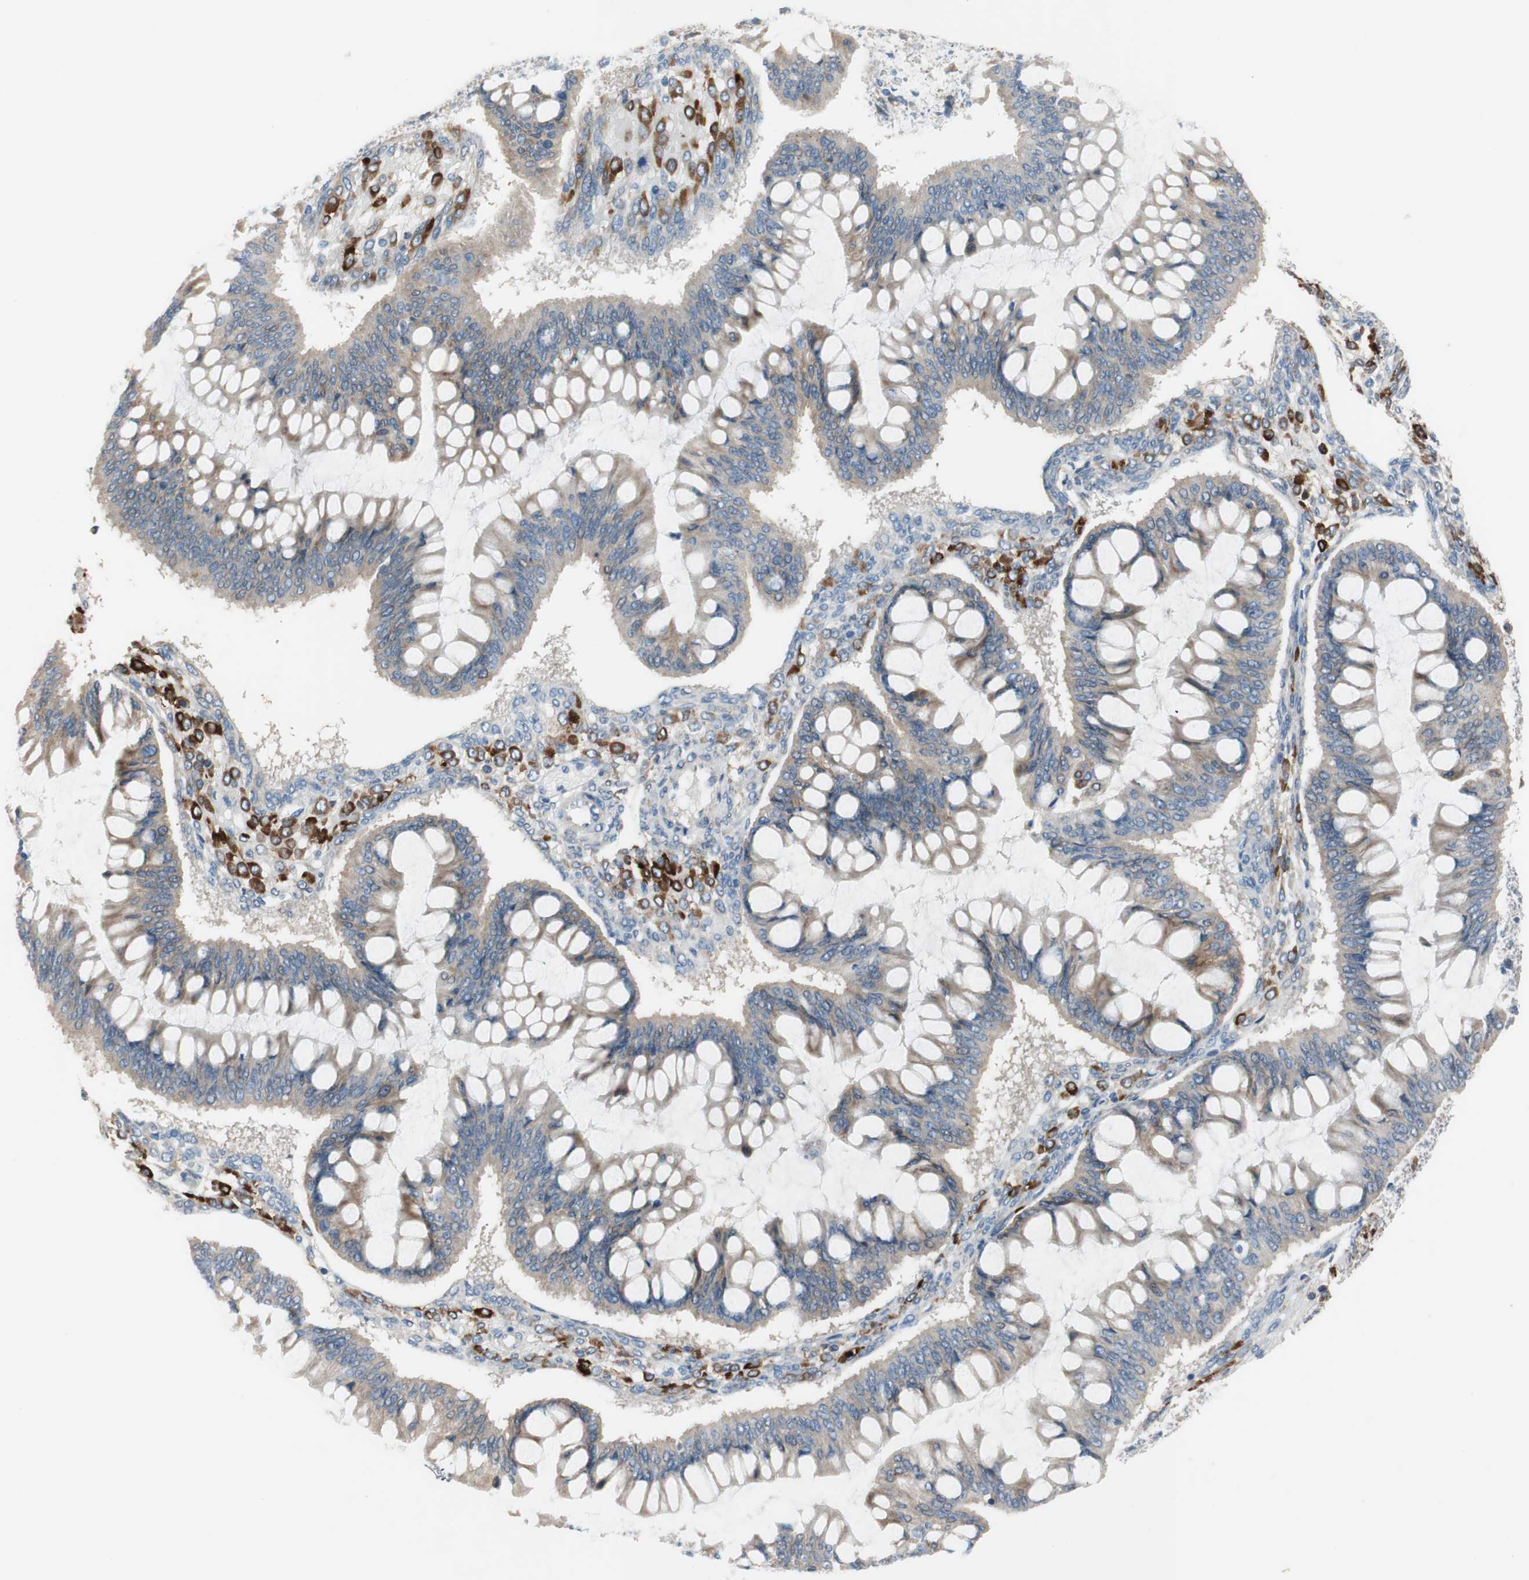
{"staining": {"intensity": "weak", "quantity": "25%-75%", "location": "cytoplasmic/membranous"}, "tissue": "ovarian cancer", "cell_type": "Tumor cells", "image_type": "cancer", "snomed": [{"axis": "morphology", "description": "Cystadenocarcinoma, mucinous, NOS"}, {"axis": "topography", "description": "Ovary"}], "caption": "The micrograph displays a brown stain indicating the presence of a protein in the cytoplasmic/membranous of tumor cells in ovarian cancer.", "gene": "FDFT1", "patient": {"sex": "female", "age": 73}}